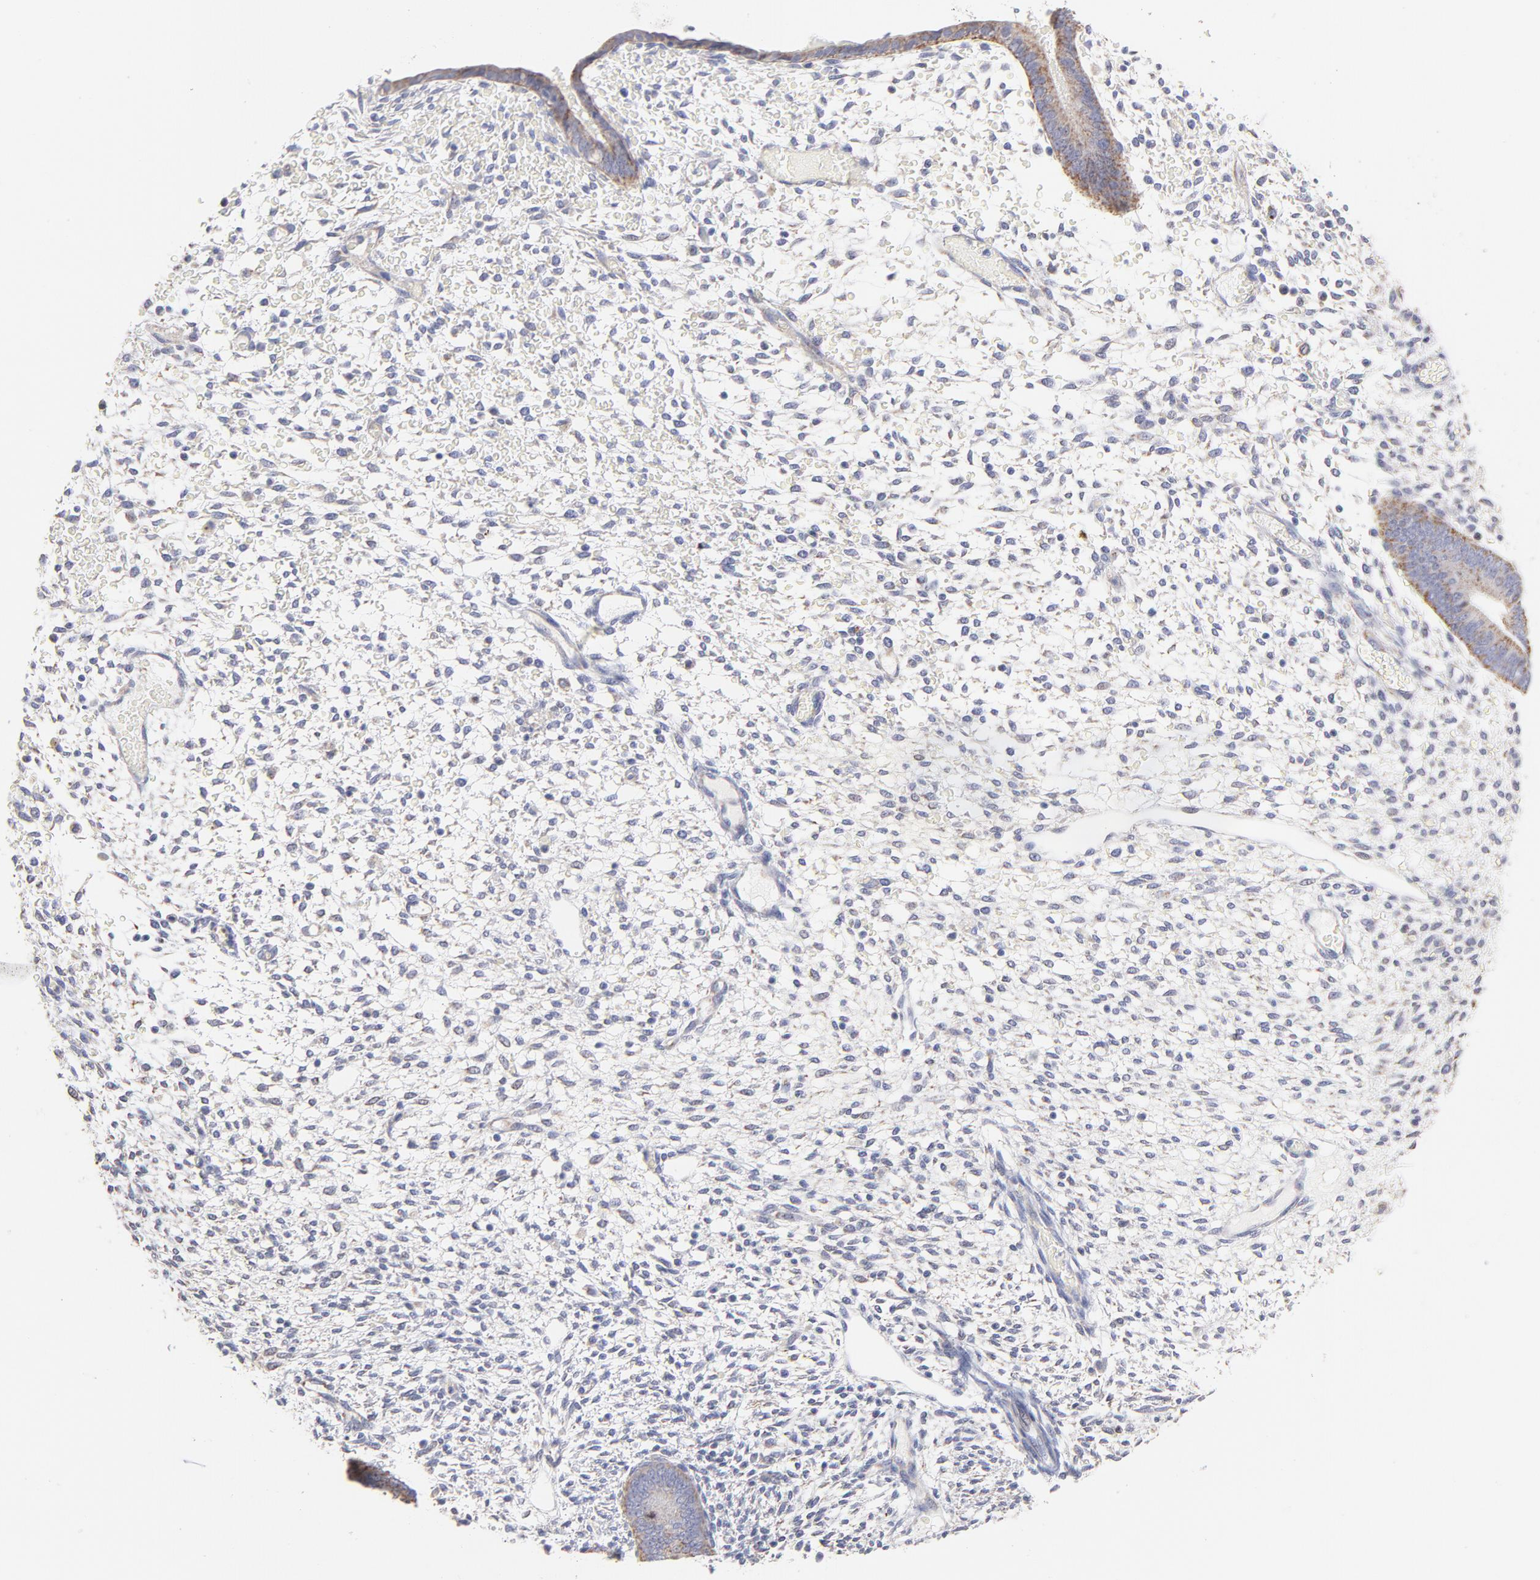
{"staining": {"intensity": "negative", "quantity": "none", "location": "none"}, "tissue": "endometrium", "cell_type": "Cells in endometrial stroma", "image_type": "normal", "snomed": [{"axis": "morphology", "description": "Normal tissue, NOS"}, {"axis": "topography", "description": "Endometrium"}], "caption": "A high-resolution photomicrograph shows immunohistochemistry staining of unremarkable endometrium, which demonstrates no significant staining in cells in endometrial stroma.", "gene": "TST", "patient": {"sex": "female", "age": 42}}